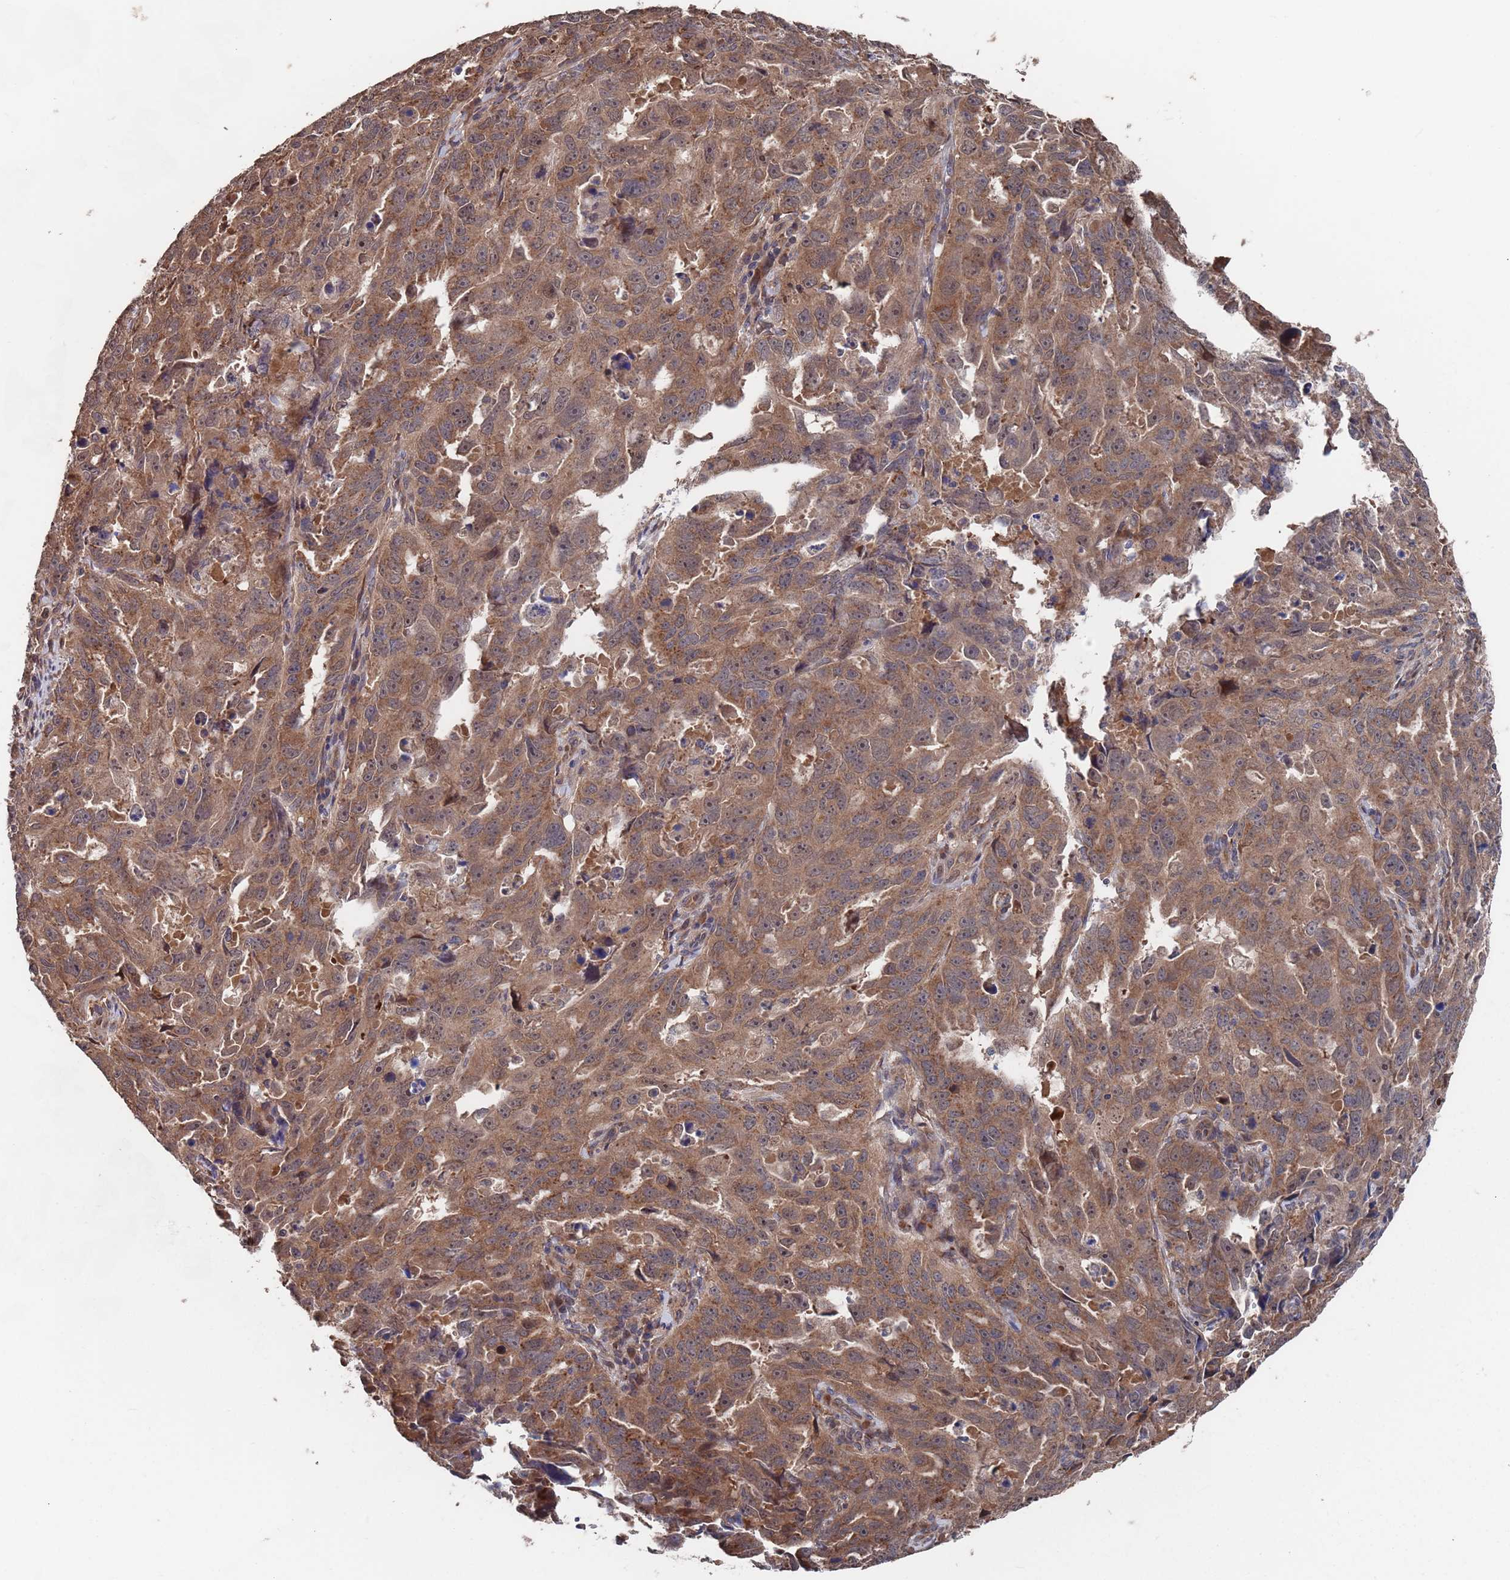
{"staining": {"intensity": "moderate", "quantity": ">75%", "location": "cytoplasmic/membranous"}, "tissue": "endometrial cancer", "cell_type": "Tumor cells", "image_type": "cancer", "snomed": [{"axis": "morphology", "description": "Adenocarcinoma, NOS"}, {"axis": "topography", "description": "Endometrium"}], "caption": "Human endometrial cancer (adenocarcinoma) stained for a protein (brown) exhibits moderate cytoplasmic/membranous positive positivity in approximately >75% of tumor cells.", "gene": "UNC45A", "patient": {"sex": "female", "age": 65}}